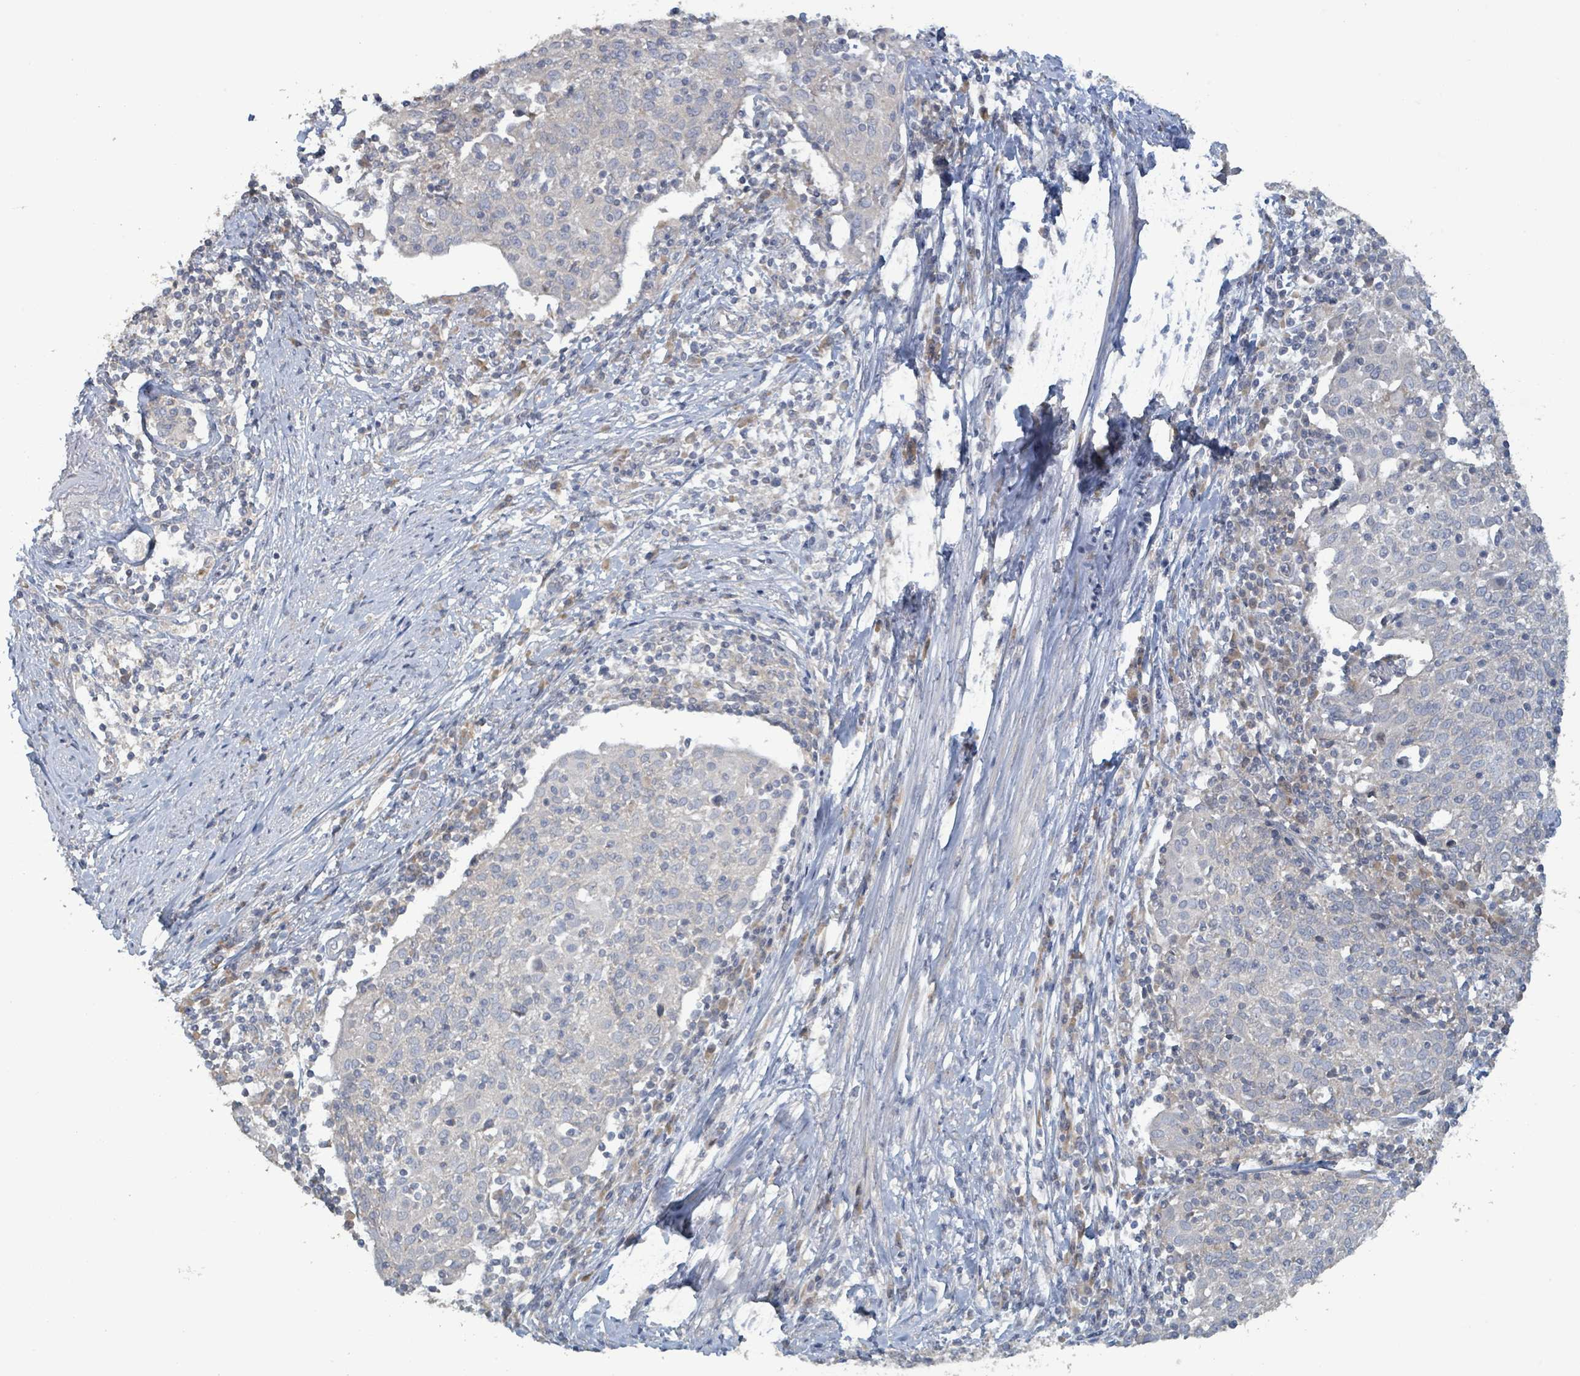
{"staining": {"intensity": "negative", "quantity": "none", "location": "none"}, "tissue": "cervical cancer", "cell_type": "Tumor cells", "image_type": "cancer", "snomed": [{"axis": "morphology", "description": "Squamous cell carcinoma, NOS"}, {"axis": "topography", "description": "Cervix"}], "caption": "This is an immunohistochemistry (IHC) histopathology image of human cervical cancer (squamous cell carcinoma). There is no staining in tumor cells.", "gene": "RPL32", "patient": {"sex": "female", "age": 52}}